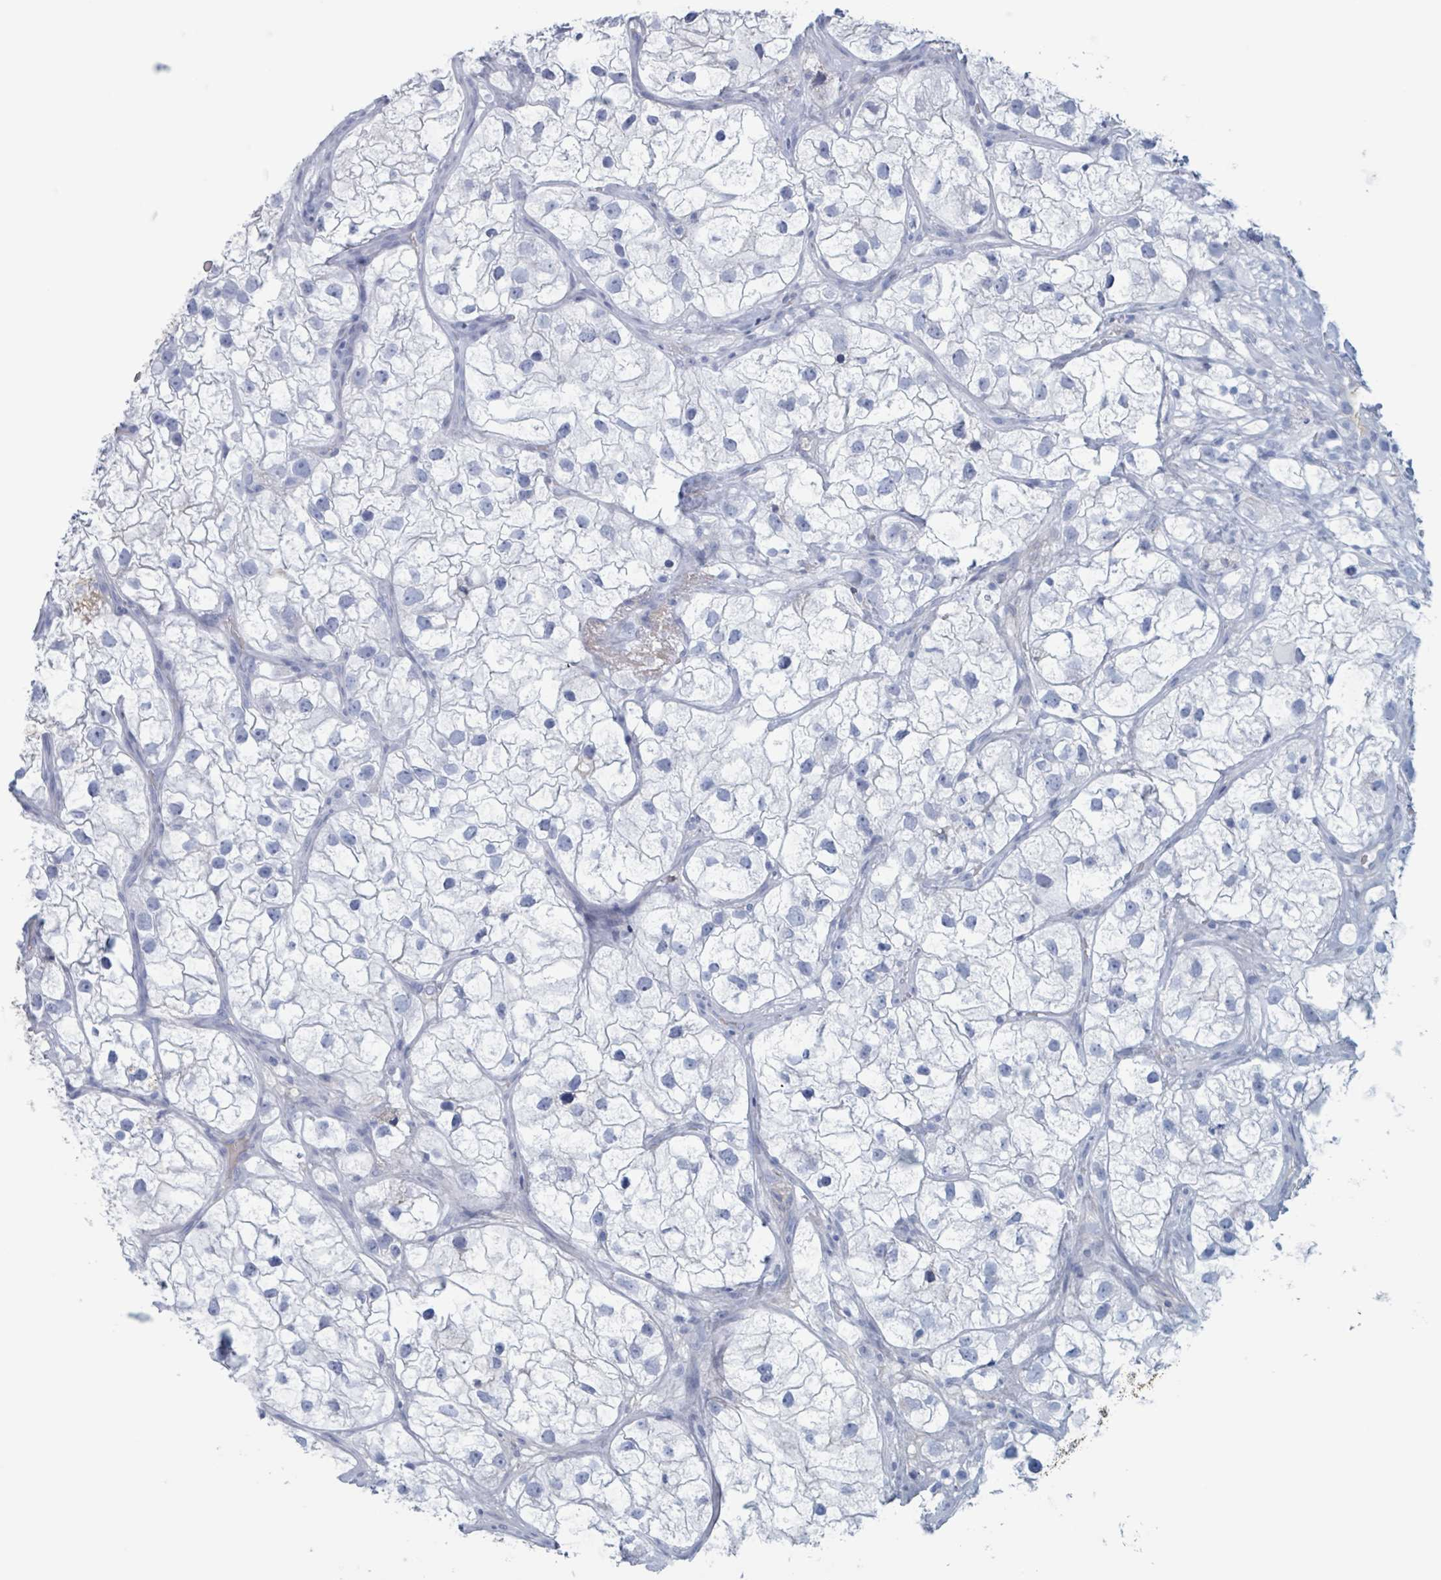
{"staining": {"intensity": "negative", "quantity": "none", "location": "none"}, "tissue": "renal cancer", "cell_type": "Tumor cells", "image_type": "cancer", "snomed": [{"axis": "morphology", "description": "Adenocarcinoma, NOS"}, {"axis": "topography", "description": "Kidney"}], "caption": "Protein analysis of adenocarcinoma (renal) exhibits no significant staining in tumor cells.", "gene": "KLK4", "patient": {"sex": "male", "age": 59}}